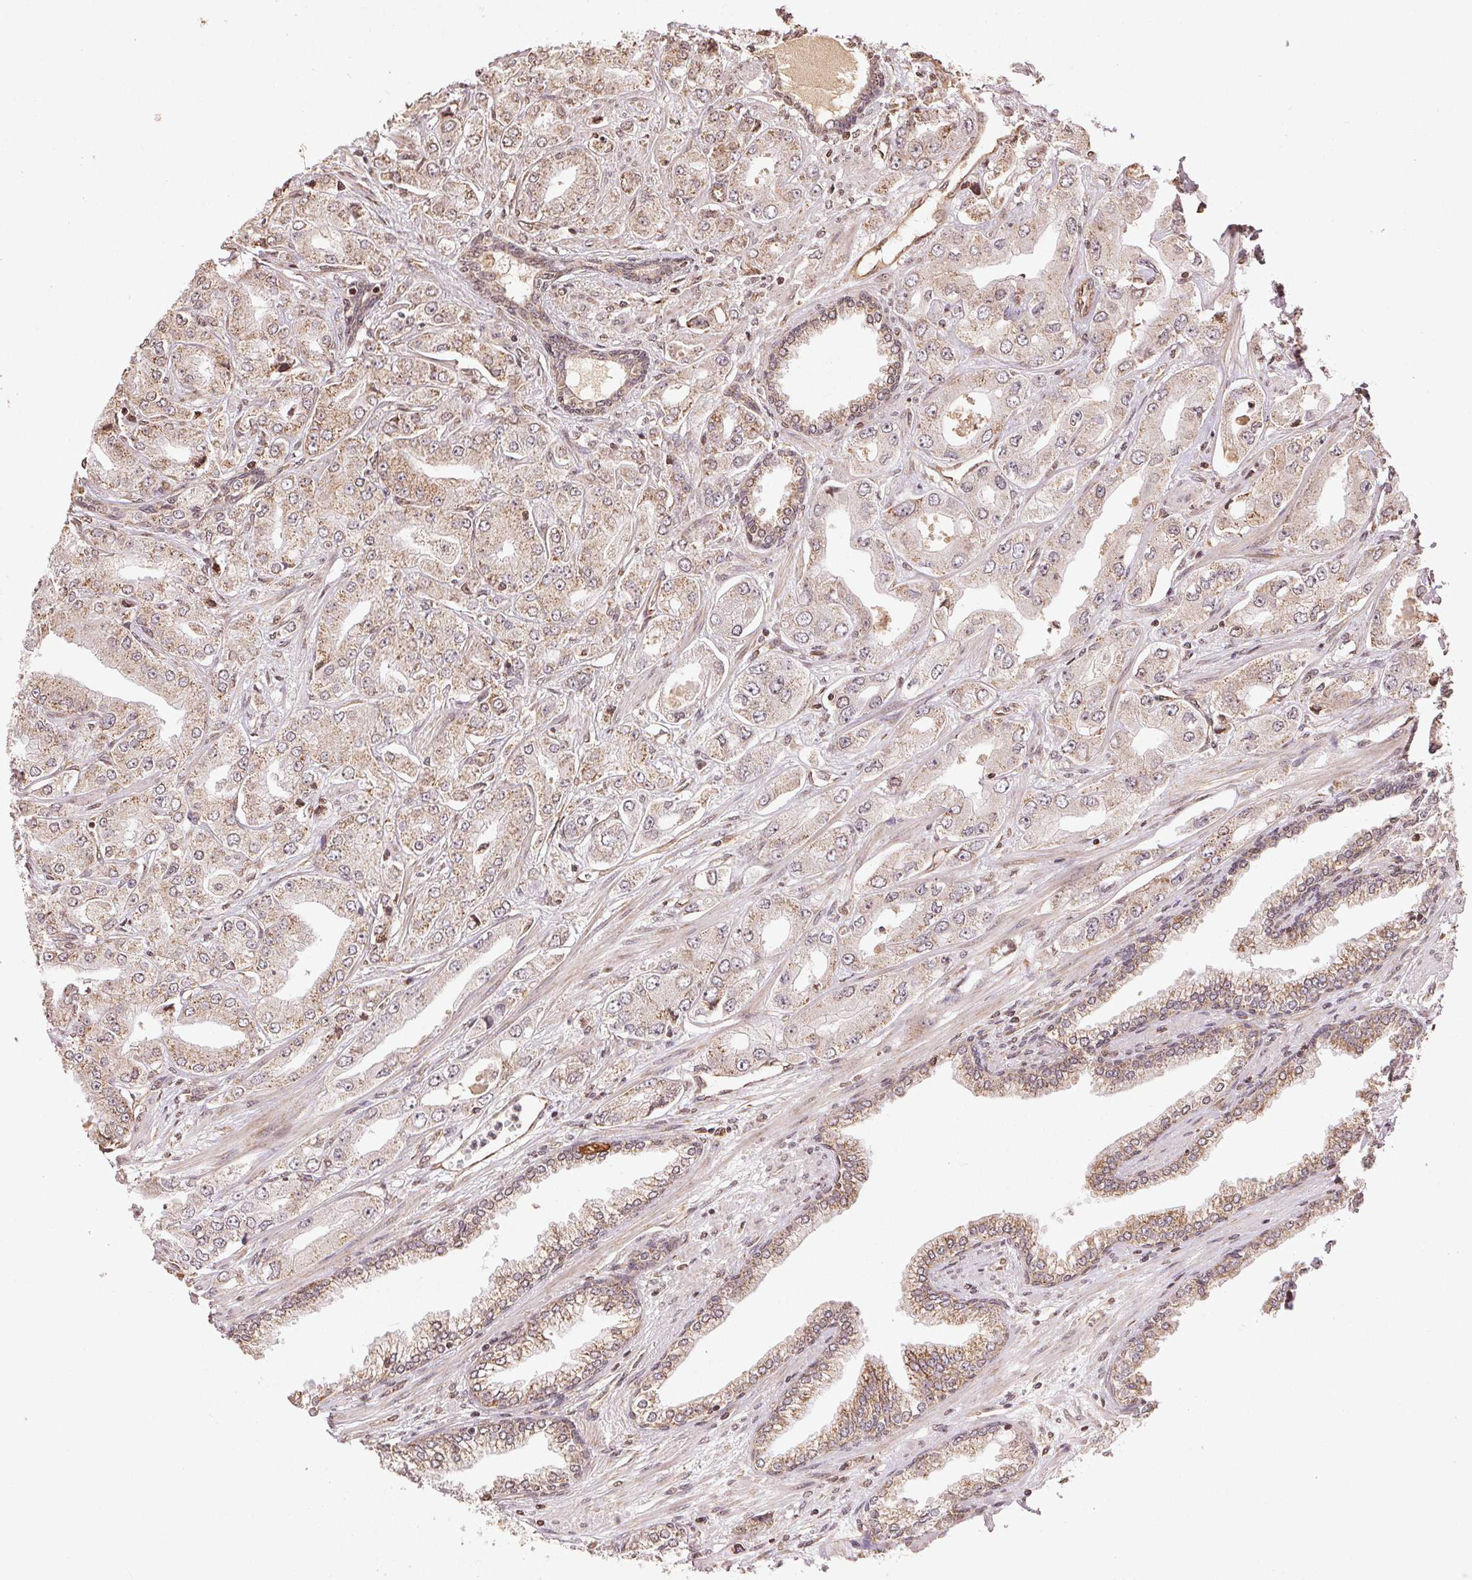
{"staining": {"intensity": "weak", "quantity": ">75%", "location": "cytoplasmic/membranous"}, "tissue": "prostate cancer", "cell_type": "Tumor cells", "image_type": "cancer", "snomed": [{"axis": "morphology", "description": "Adenocarcinoma, Low grade"}, {"axis": "topography", "description": "Prostate"}], "caption": "Protein analysis of prostate cancer tissue shows weak cytoplasmic/membranous staining in about >75% of tumor cells.", "gene": "SPRED2", "patient": {"sex": "male", "age": 60}}